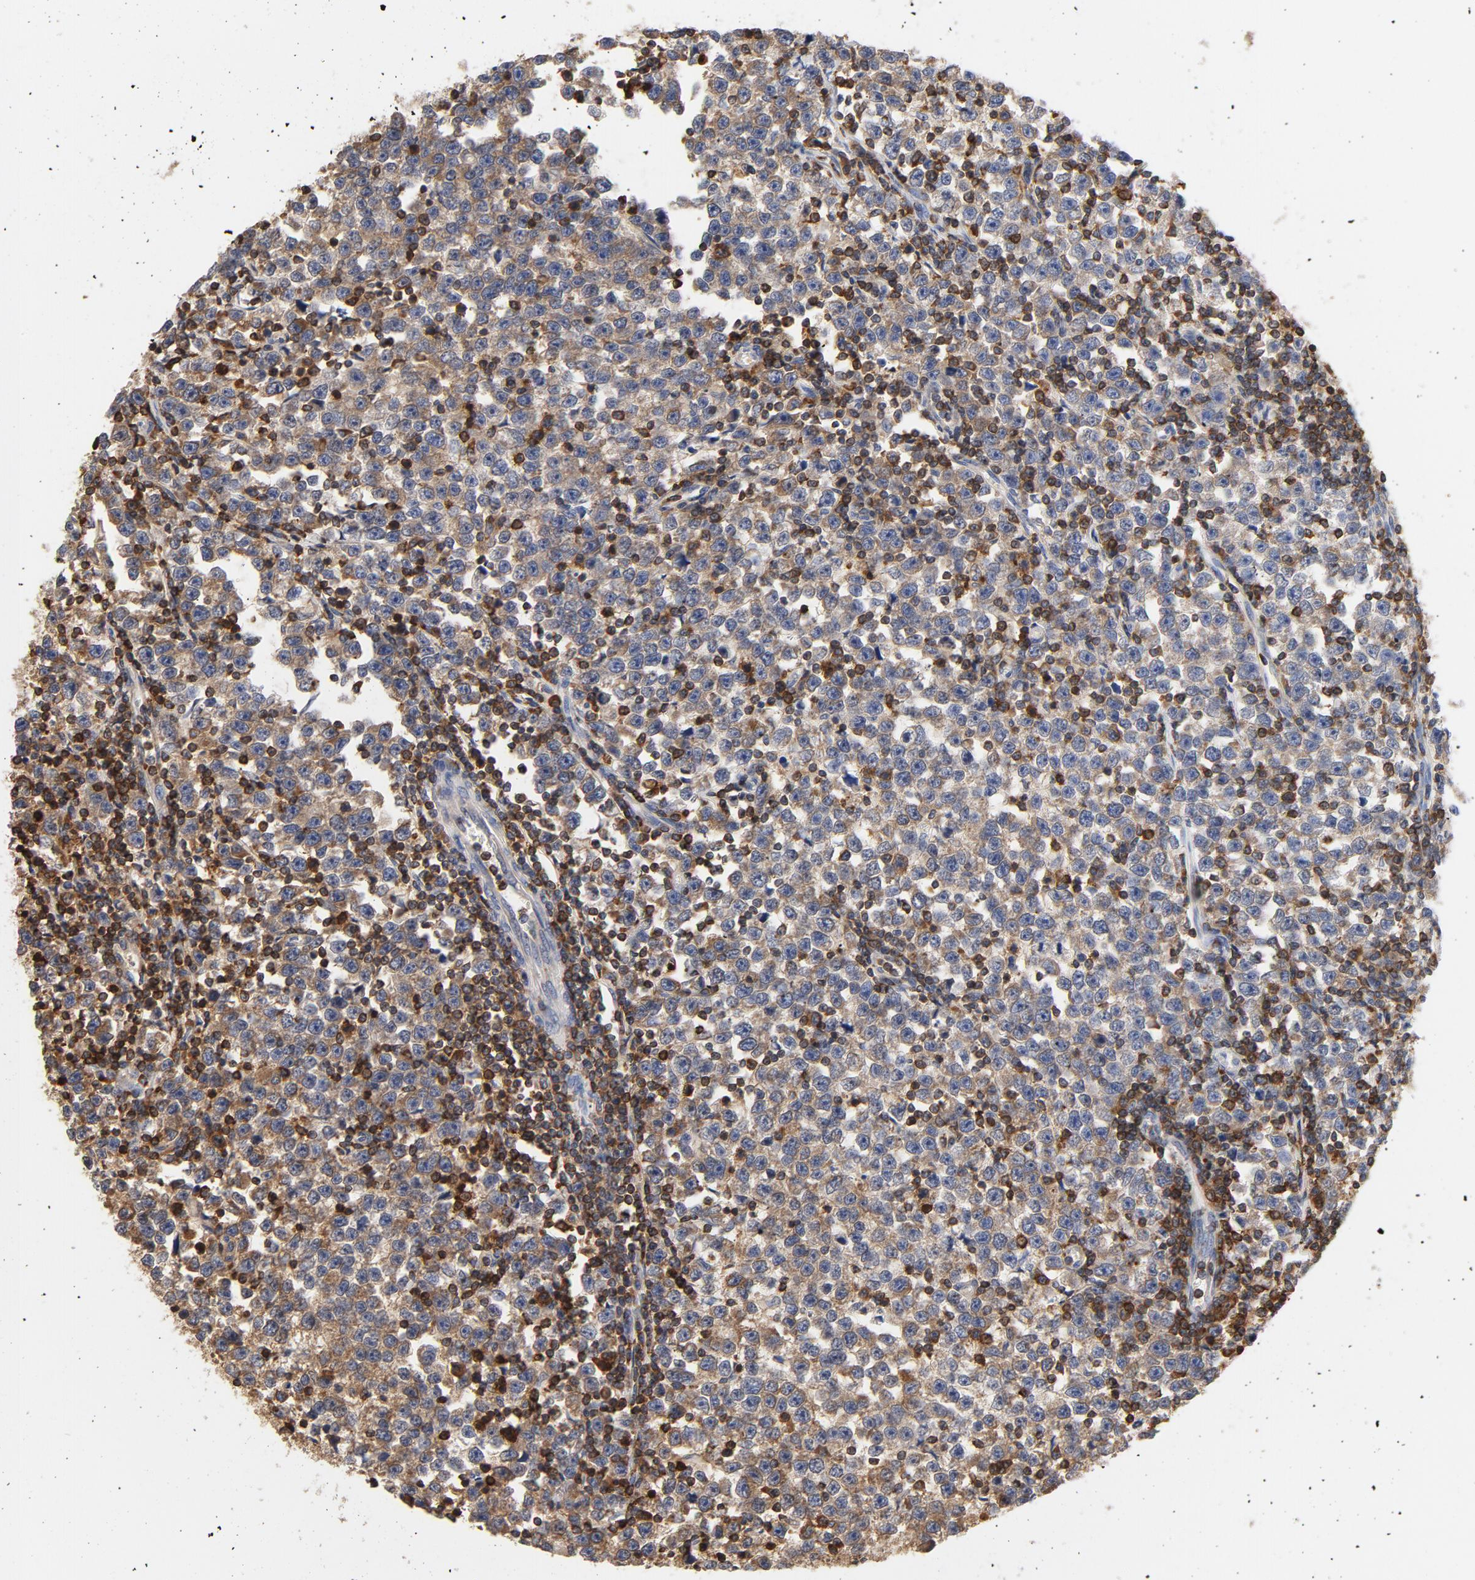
{"staining": {"intensity": "weak", "quantity": "25%-75%", "location": "cytoplasmic/membranous"}, "tissue": "testis cancer", "cell_type": "Tumor cells", "image_type": "cancer", "snomed": [{"axis": "morphology", "description": "Seminoma, NOS"}, {"axis": "topography", "description": "Testis"}], "caption": "Testis seminoma stained for a protein (brown) shows weak cytoplasmic/membranous positive positivity in about 25%-75% of tumor cells.", "gene": "EZR", "patient": {"sex": "male", "age": 43}}